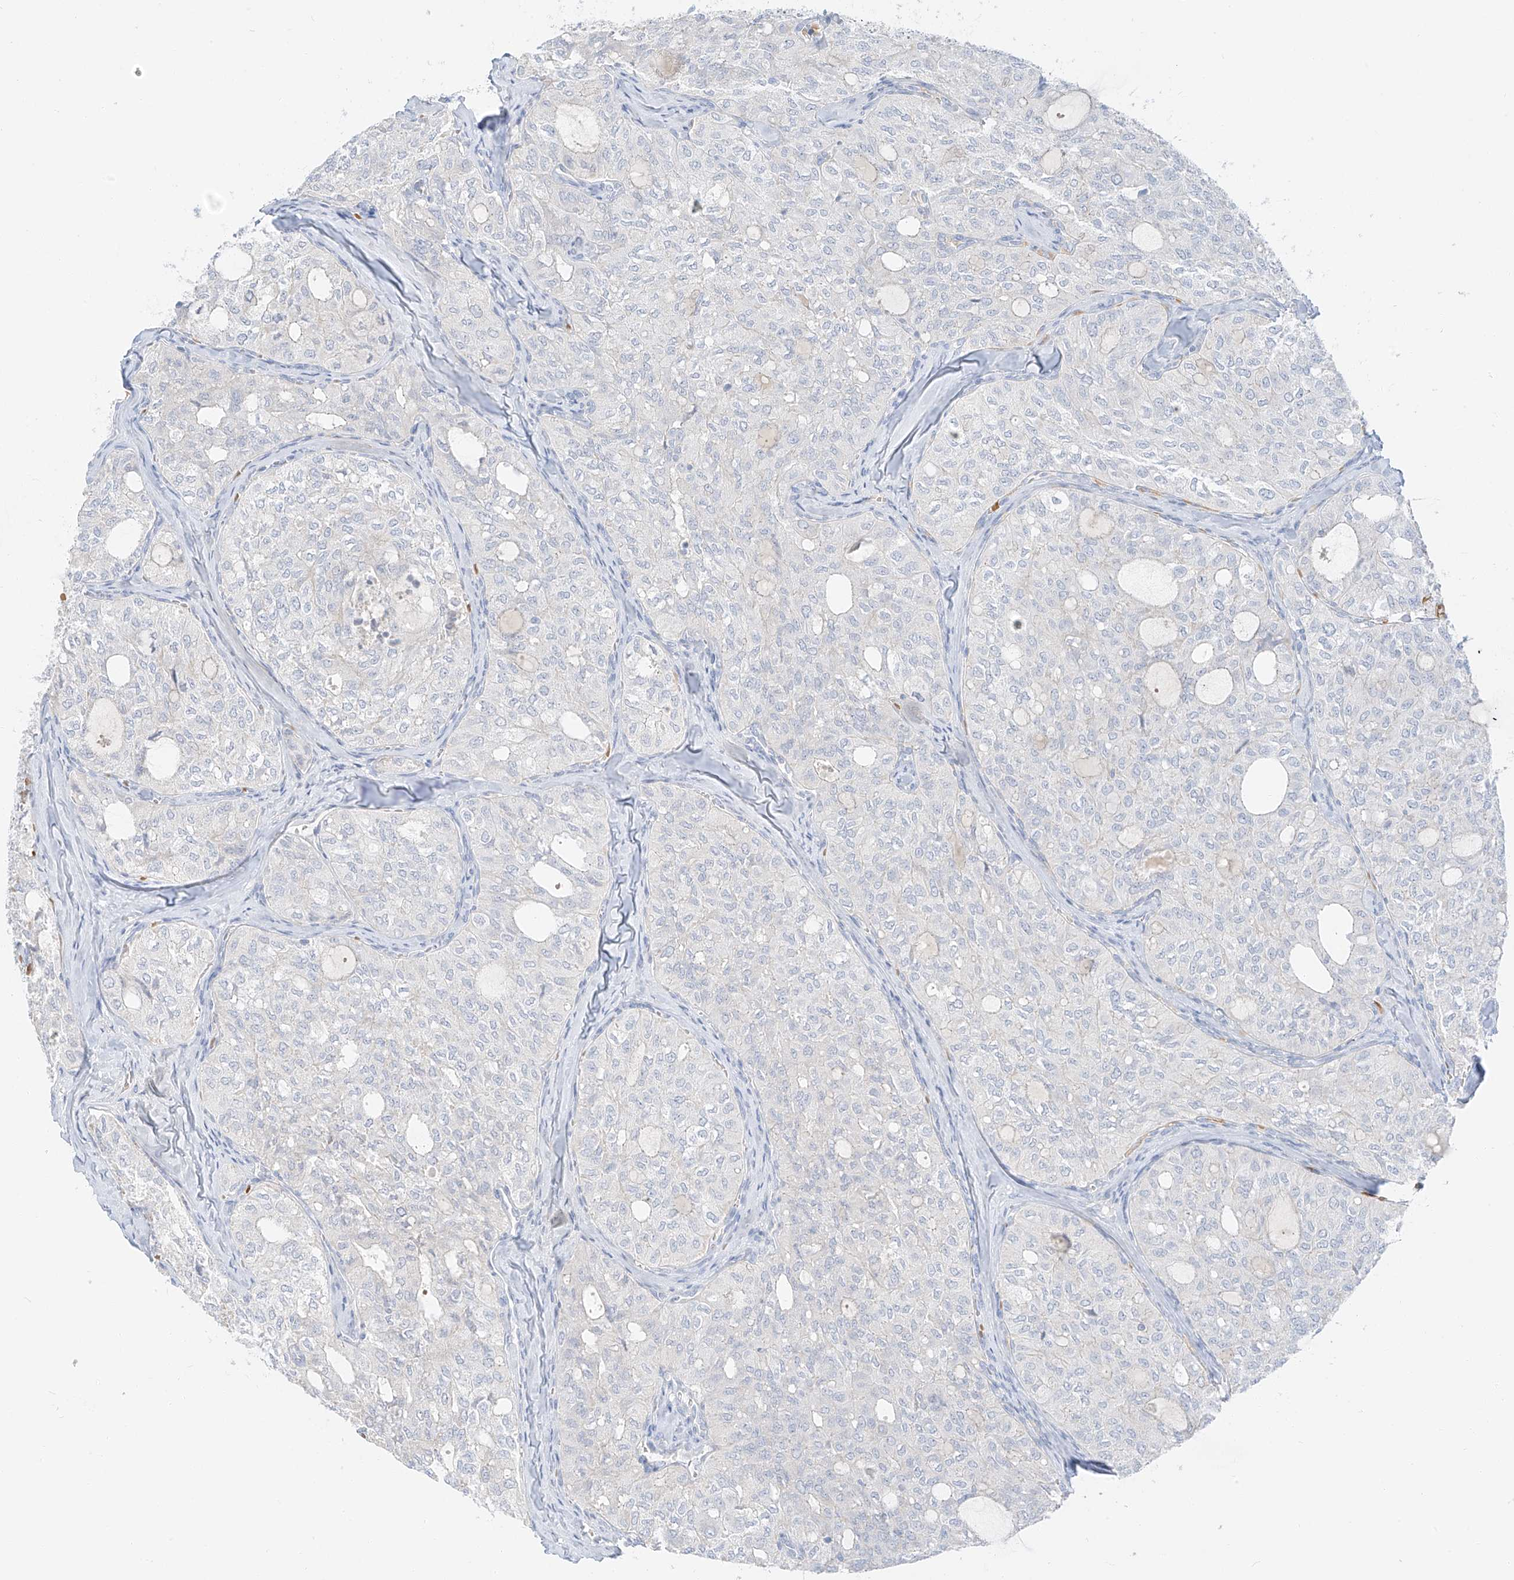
{"staining": {"intensity": "negative", "quantity": "none", "location": "none"}, "tissue": "thyroid cancer", "cell_type": "Tumor cells", "image_type": "cancer", "snomed": [{"axis": "morphology", "description": "Follicular adenoma carcinoma, NOS"}, {"axis": "topography", "description": "Thyroid gland"}], "caption": "This is an immunohistochemistry (IHC) image of human thyroid cancer. There is no expression in tumor cells.", "gene": "PGC", "patient": {"sex": "male", "age": 75}}